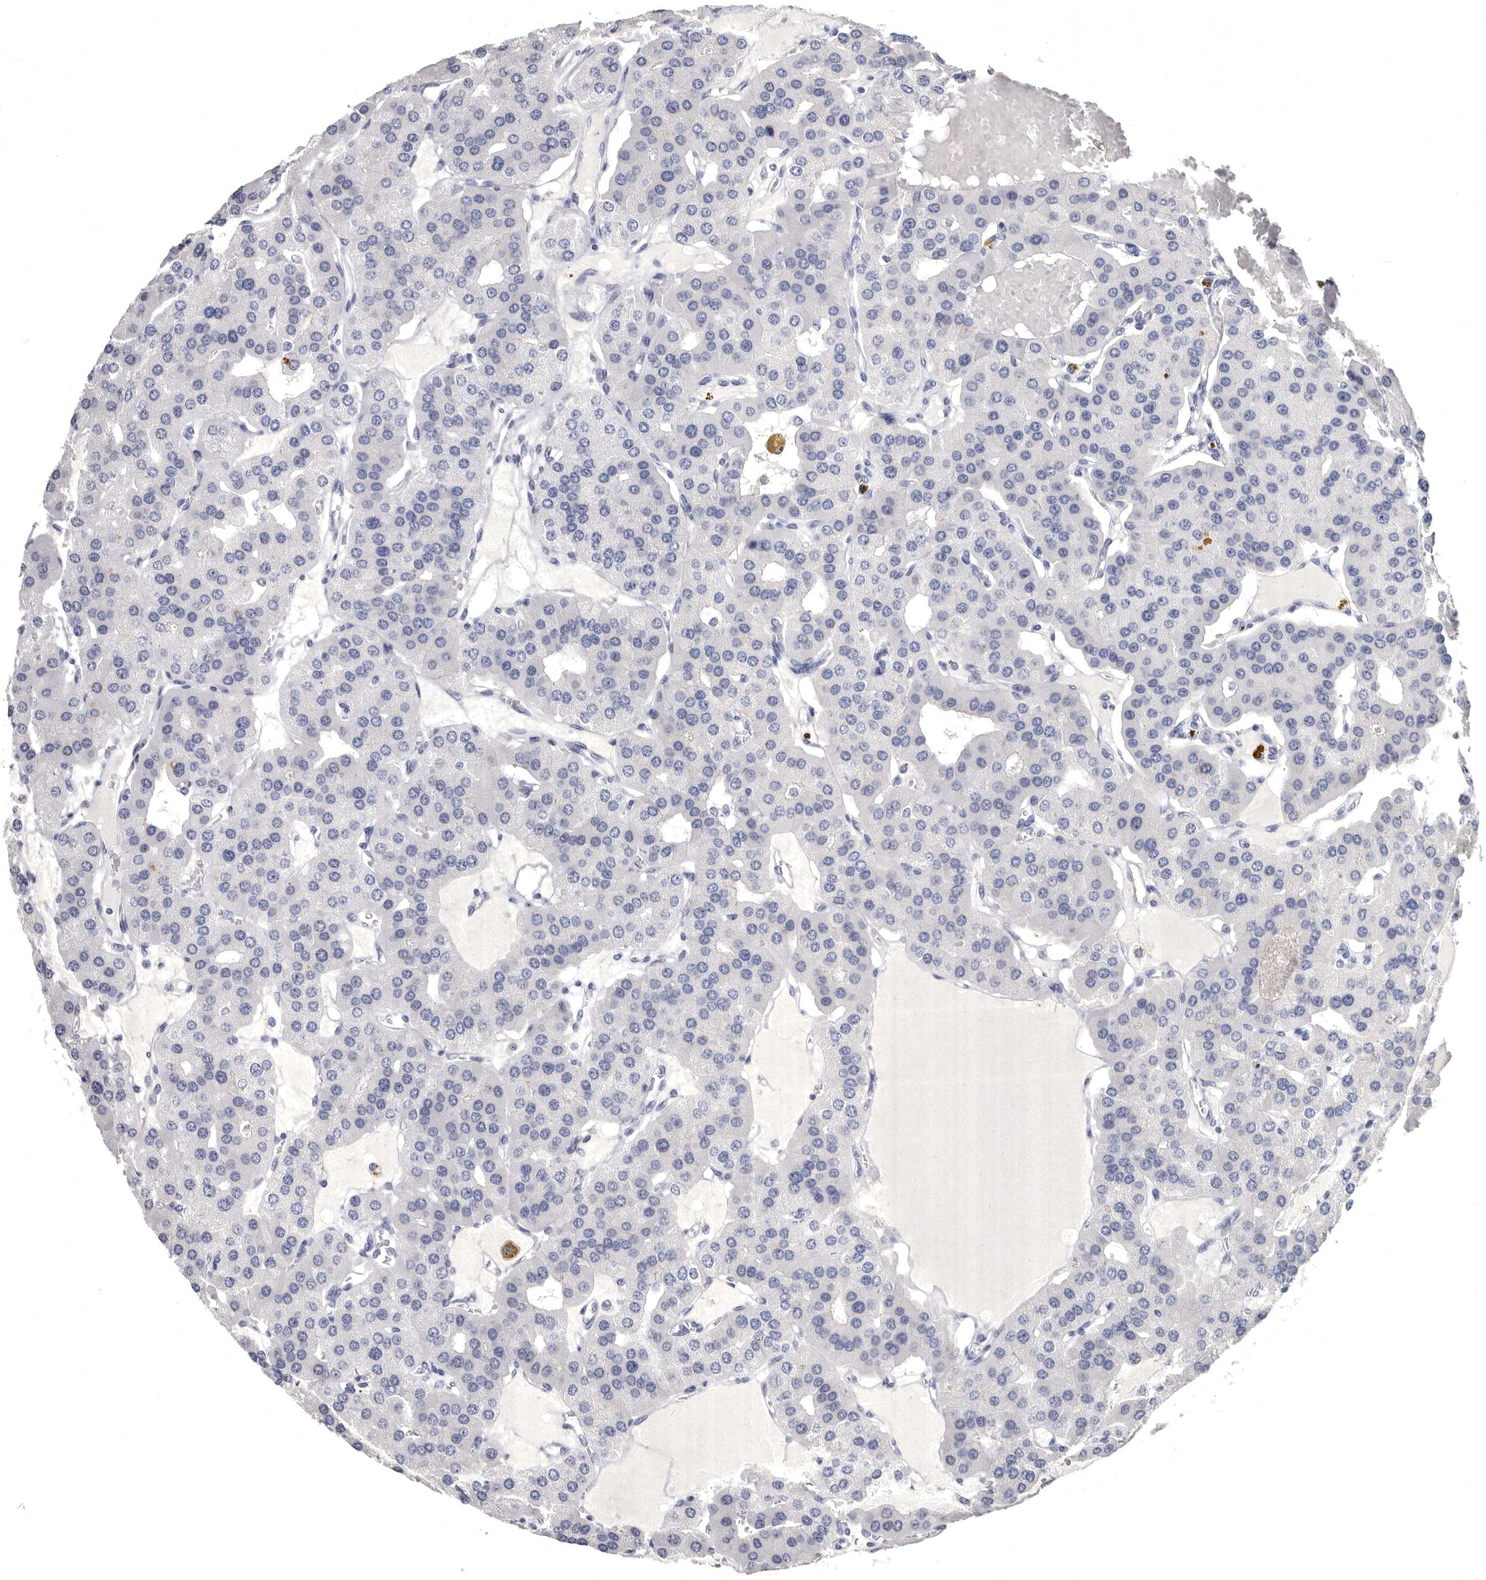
{"staining": {"intensity": "strong", "quantity": "25%-75%", "location": "nuclear"}, "tissue": "parathyroid gland", "cell_type": "Glandular cells", "image_type": "normal", "snomed": [{"axis": "morphology", "description": "Normal tissue, NOS"}, {"axis": "morphology", "description": "Adenoma, NOS"}, {"axis": "topography", "description": "Parathyroid gland"}], "caption": "Protein expression analysis of unremarkable human parathyroid gland reveals strong nuclear staining in about 25%-75% of glandular cells. (Stains: DAB in brown, nuclei in blue, Microscopy: brightfield microscopy at high magnification).", "gene": "WRAP73", "patient": {"sex": "female", "age": 86}}